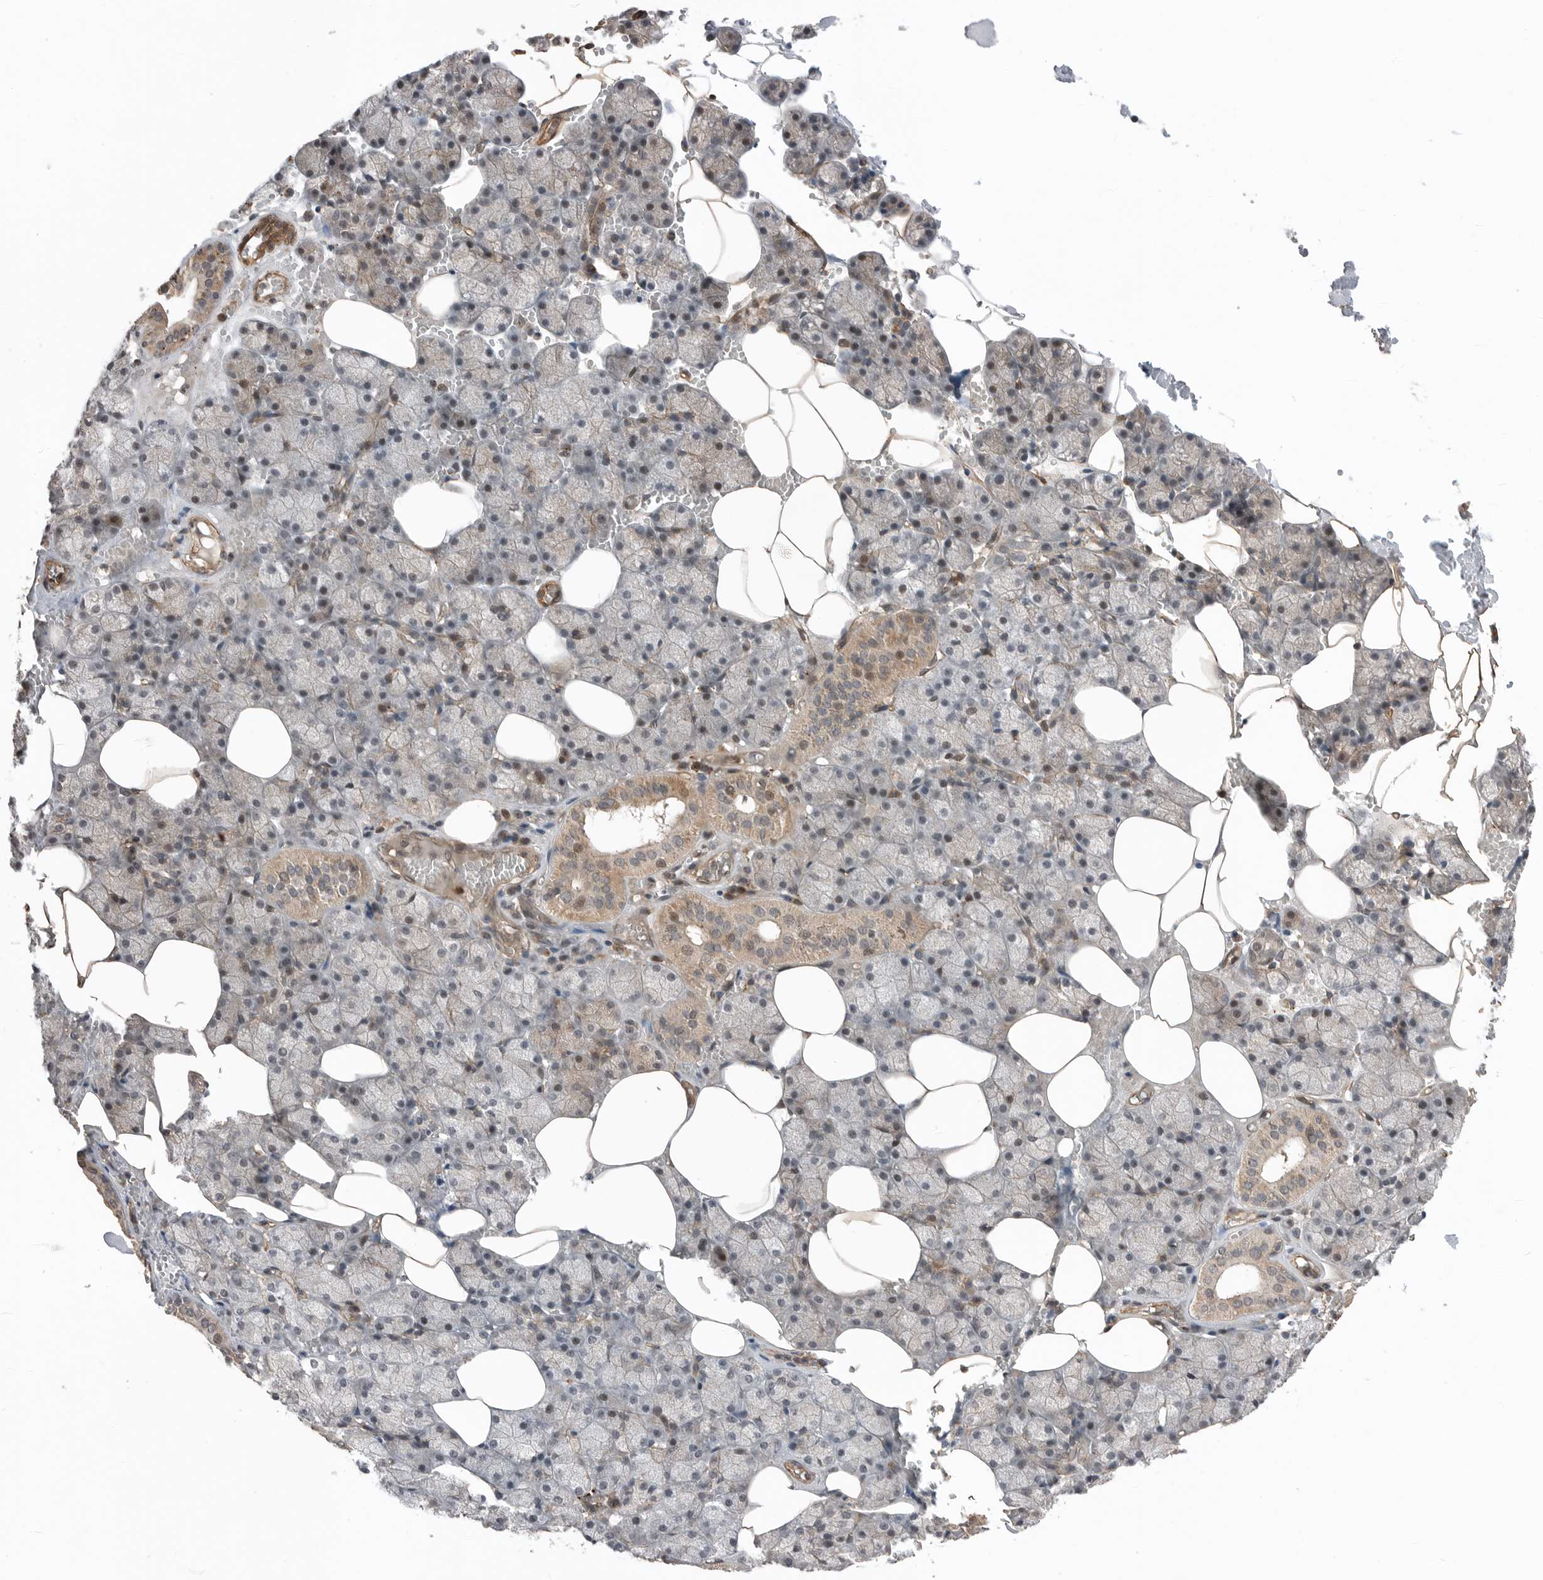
{"staining": {"intensity": "moderate", "quantity": "<25%", "location": "cytoplasmic/membranous"}, "tissue": "salivary gland", "cell_type": "Glandular cells", "image_type": "normal", "snomed": [{"axis": "morphology", "description": "Normal tissue, NOS"}, {"axis": "topography", "description": "Salivary gland"}], "caption": "The image reveals staining of unremarkable salivary gland, revealing moderate cytoplasmic/membranous protein staining (brown color) within glandular cells. The staining was performed using DAB (3,3'-diaminobenzidine) to visualize the protein expression in brown, while the nuclei were stained in blue with hematoxylin (Magnification: 20x).", "gene": "PEAK1", "patient": {"sex": "male", "age": 62}}